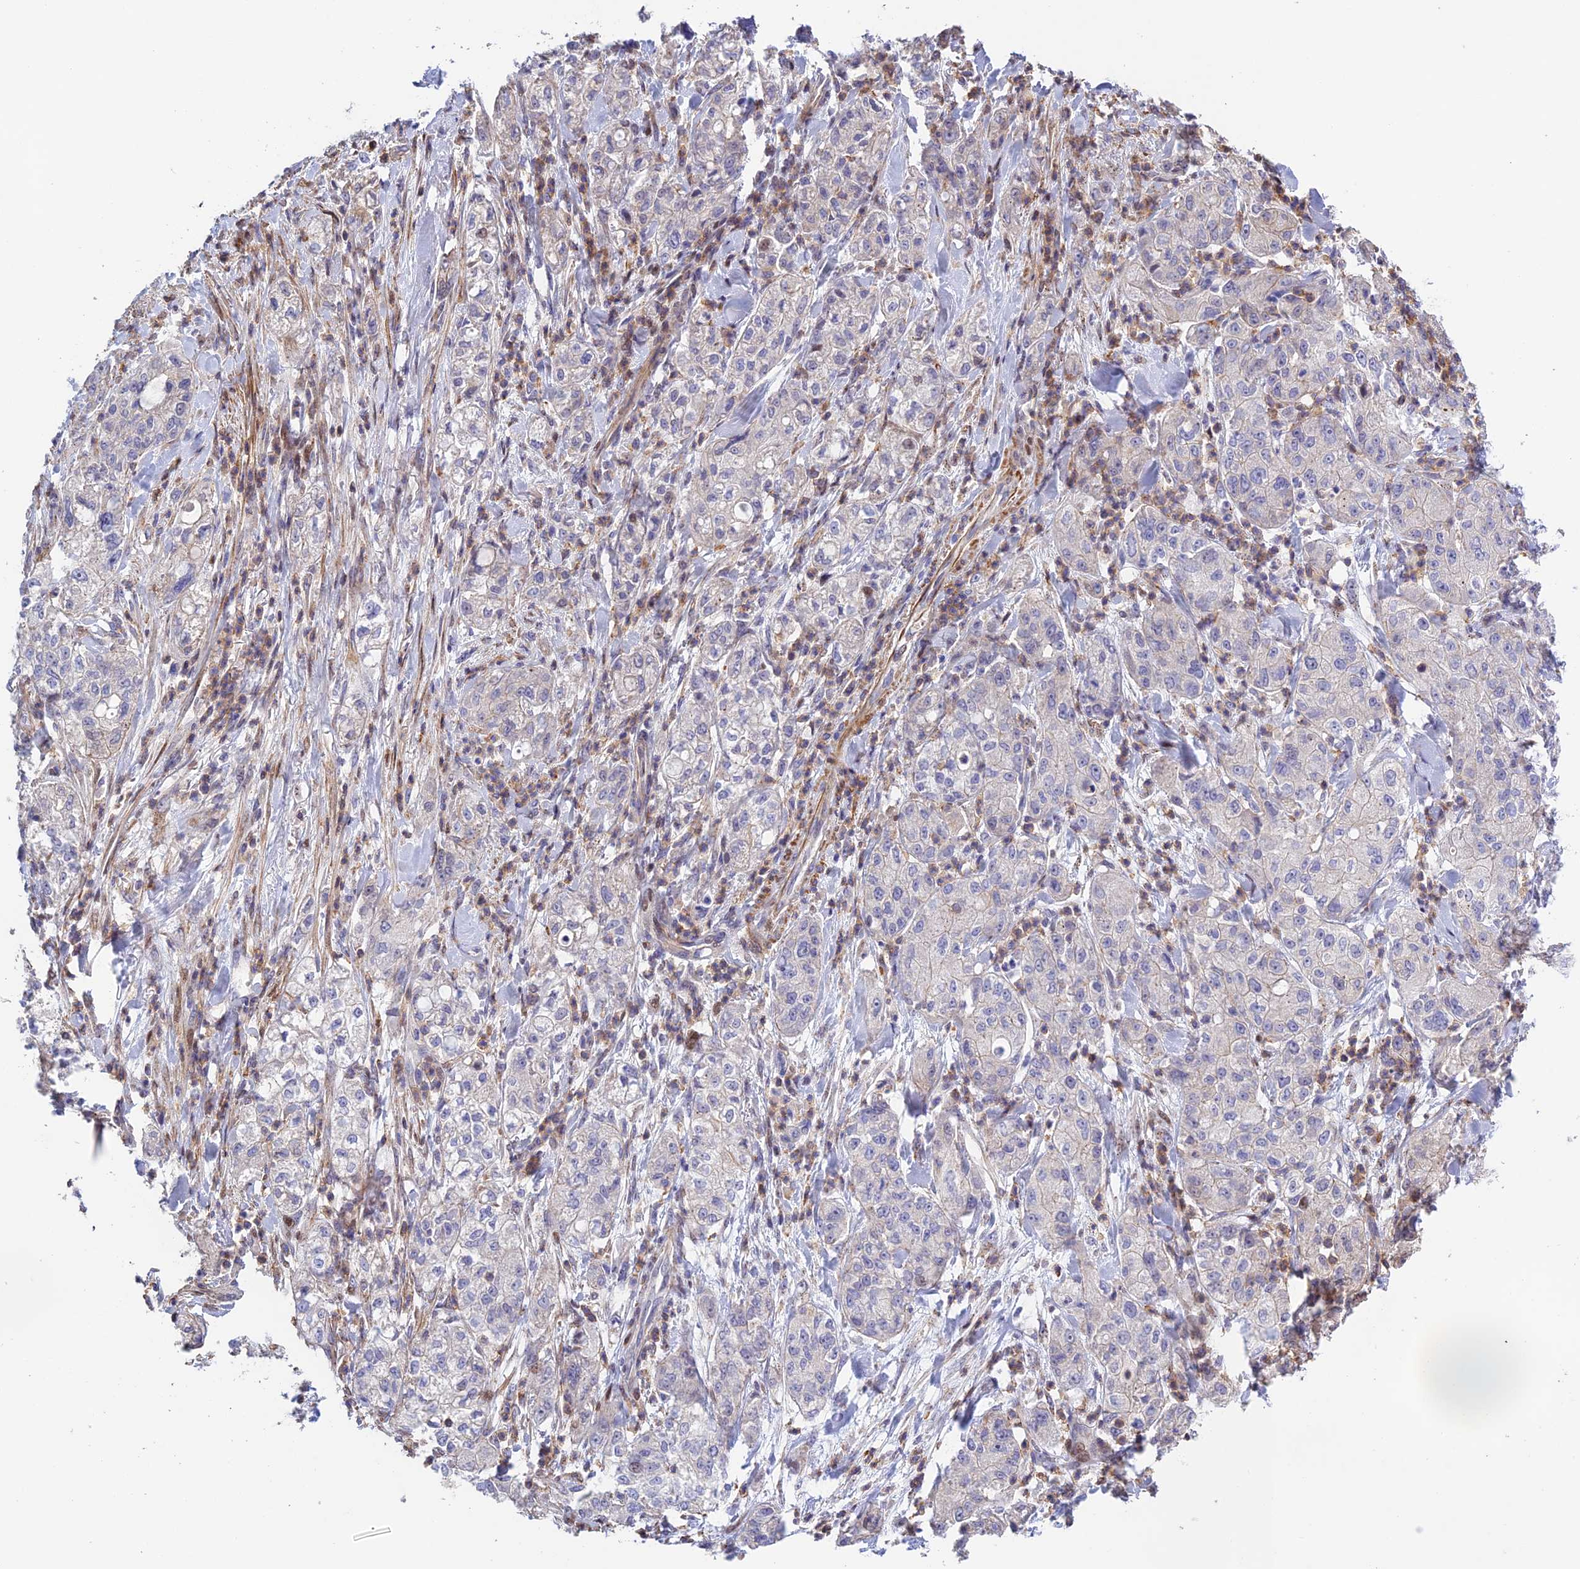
{"staining": {"intensity": "negative", "quantity": "none", "location": "none"}, "tissue": "pancreatic cancer", "cell_type": "Tumor cells", "image_type": "cancer", "snomed": [{"axis": "morphology", "description": "Adenocarcinoma, NOS"}, {"axis": "topography", "description": "Pancreas"}], "caption": "A micrograph of pancreatic adenocarcinoma stained for a protein demonstrates no brown staining in tumor cells.", "gene": "PRIM1", "patient": {"sex": "female", "age": 78}}